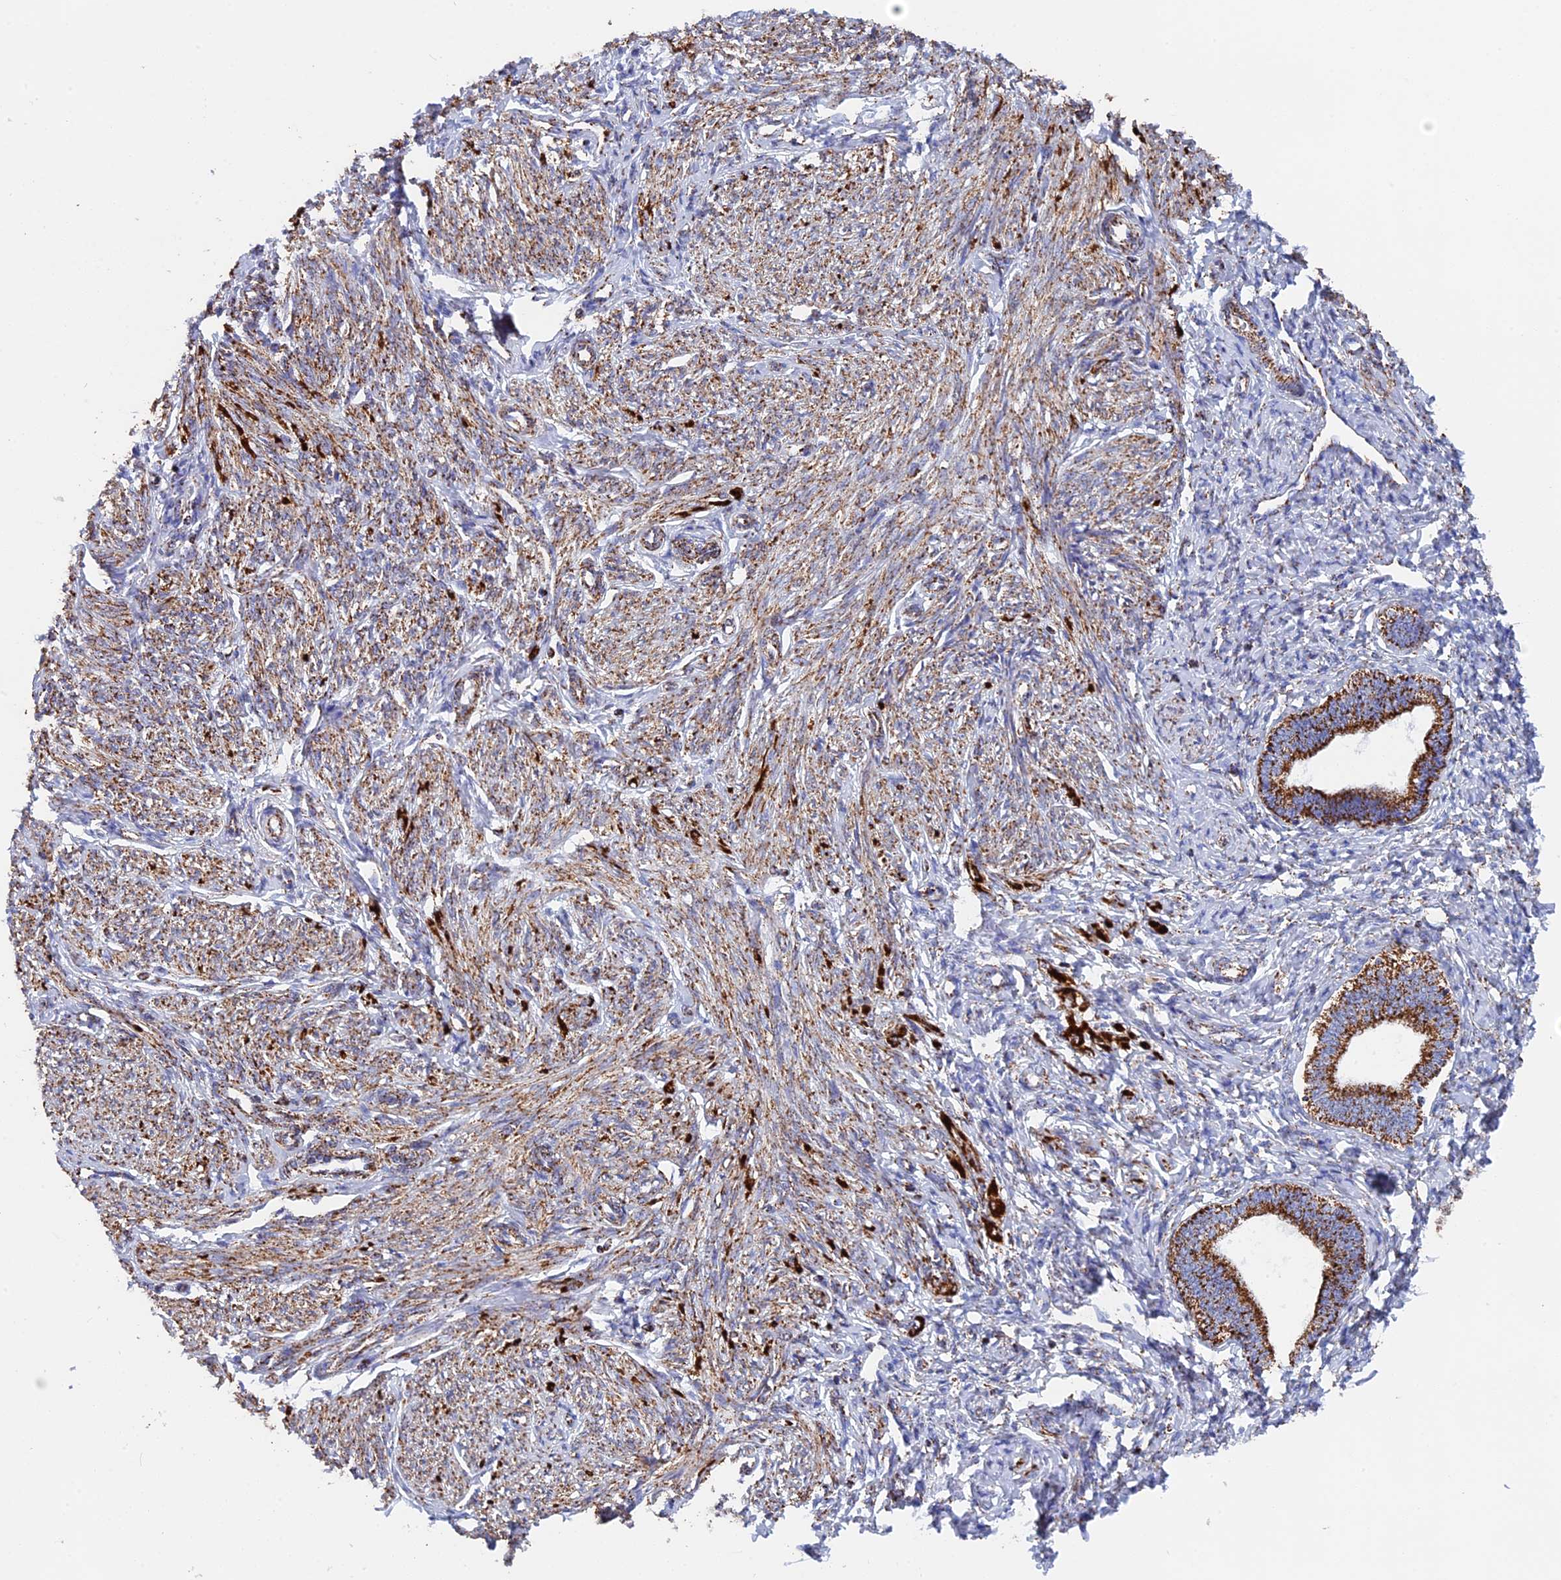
{"staining": {"intensity": "negative", "quantity": "none", "location": "none"}, "tissue": "endometrium", "cell_type": "Cells in endometrial stroma", "image_type": "normal", "snomed": [{"axis": "morphology", "description": "Normal tissue, NOS"}, {"axis": "topography", "description": "Endometrium"}], "caption": "Cells in endometrial stroma show no significant staining in unremarkable endometrium.", "gene": "CDC16", "patient": {"sex": "female", "age": 72}}